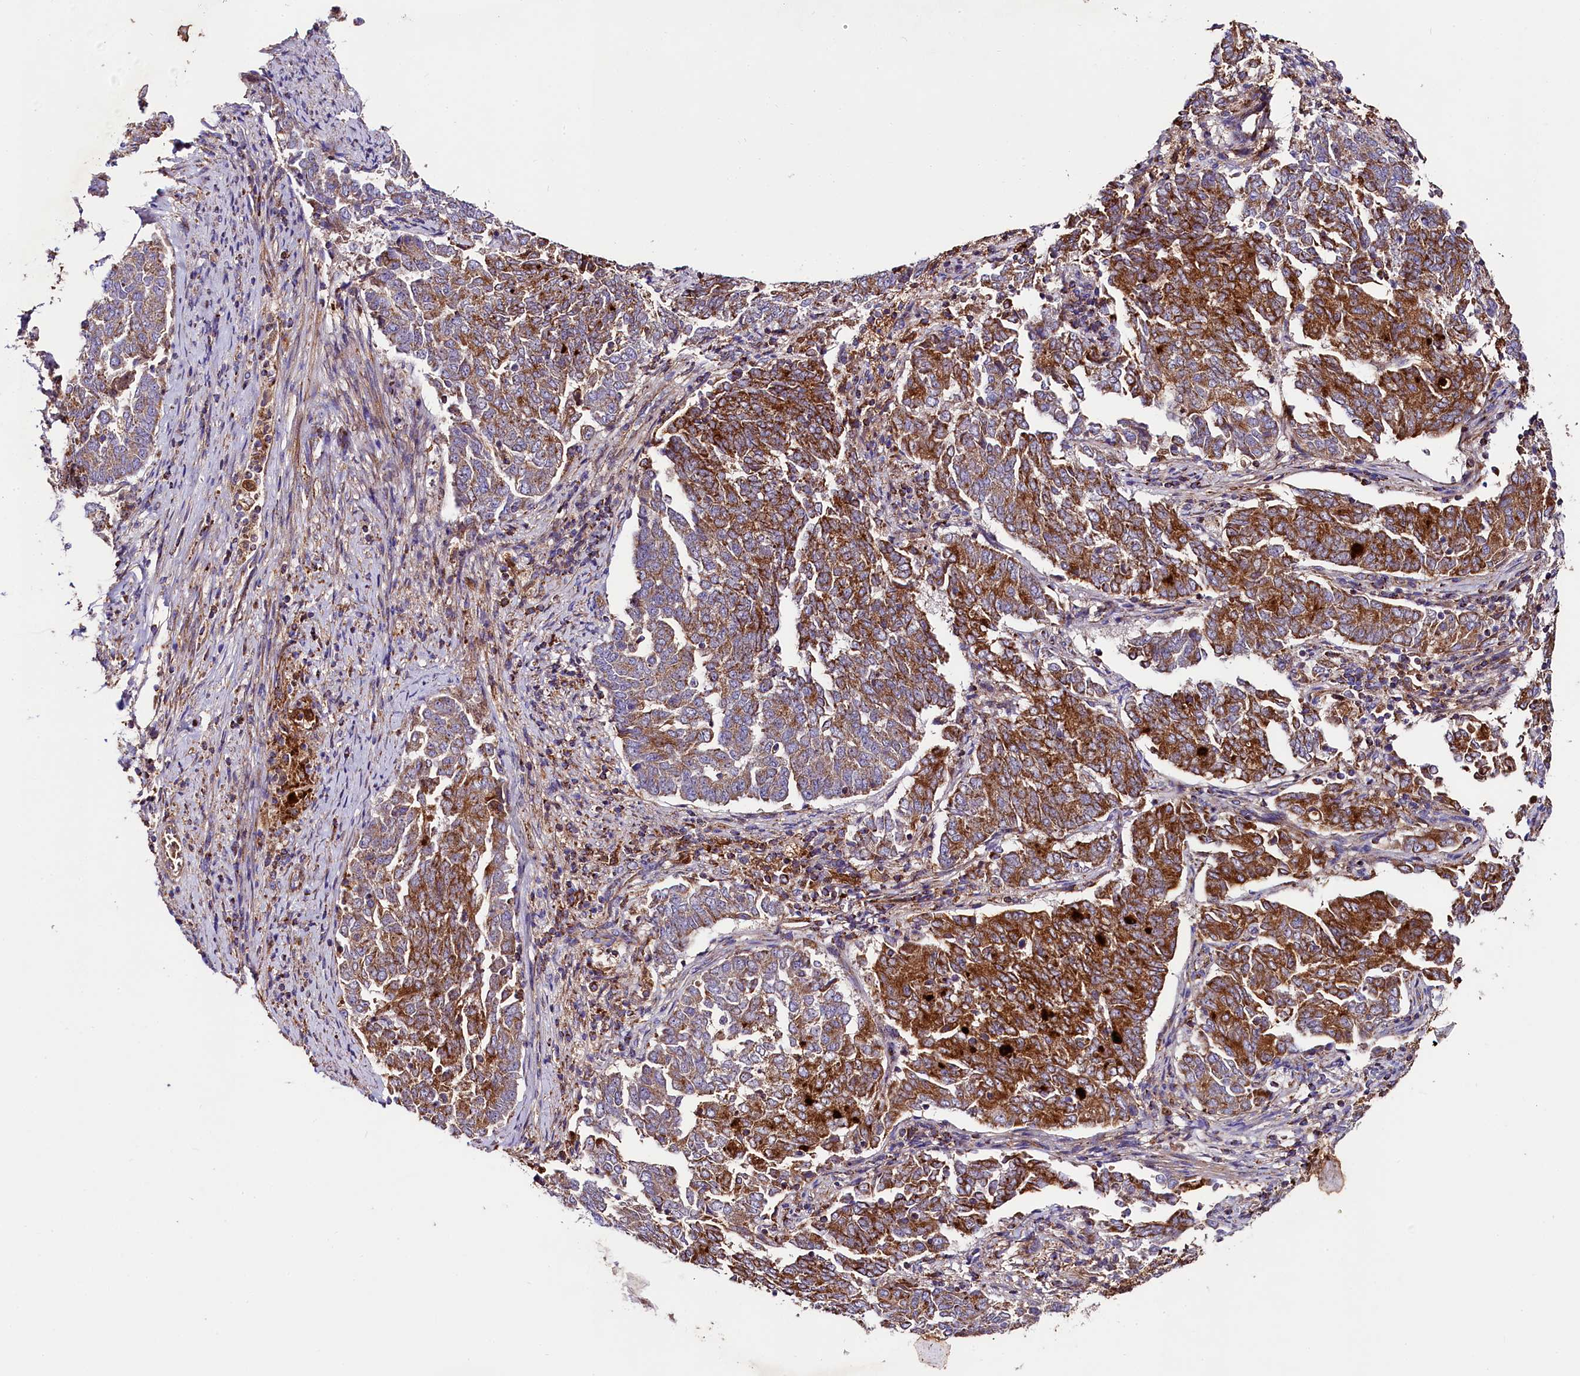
{"staining": {"intensity": "strong", "quantity": ">75%", "location": "cytoplasmic/membranous"}, "tissue": "endometrial cancer", "cell_type": "Tumor cells", "image_type": "cancer", "snomed": [{"axis": "morphology", "description": "Adenocarcinoma, NOS"}, {"axis": "topography", "description": "Endometrium"}], "caption": "Immunohistochemistry photomicrograph of neoplastic tissue: human endometrial cancer (adenocarcinoma) stained using immunohistochemistry exhibits high levels of strong protein expression localized specifically in the cytoplasmic/membranous of tumor cells, appearing as a cytoplasmic/membranous brown color.", "gene": "CLYBL", "patient": {"sex": "female", "age": 80}}